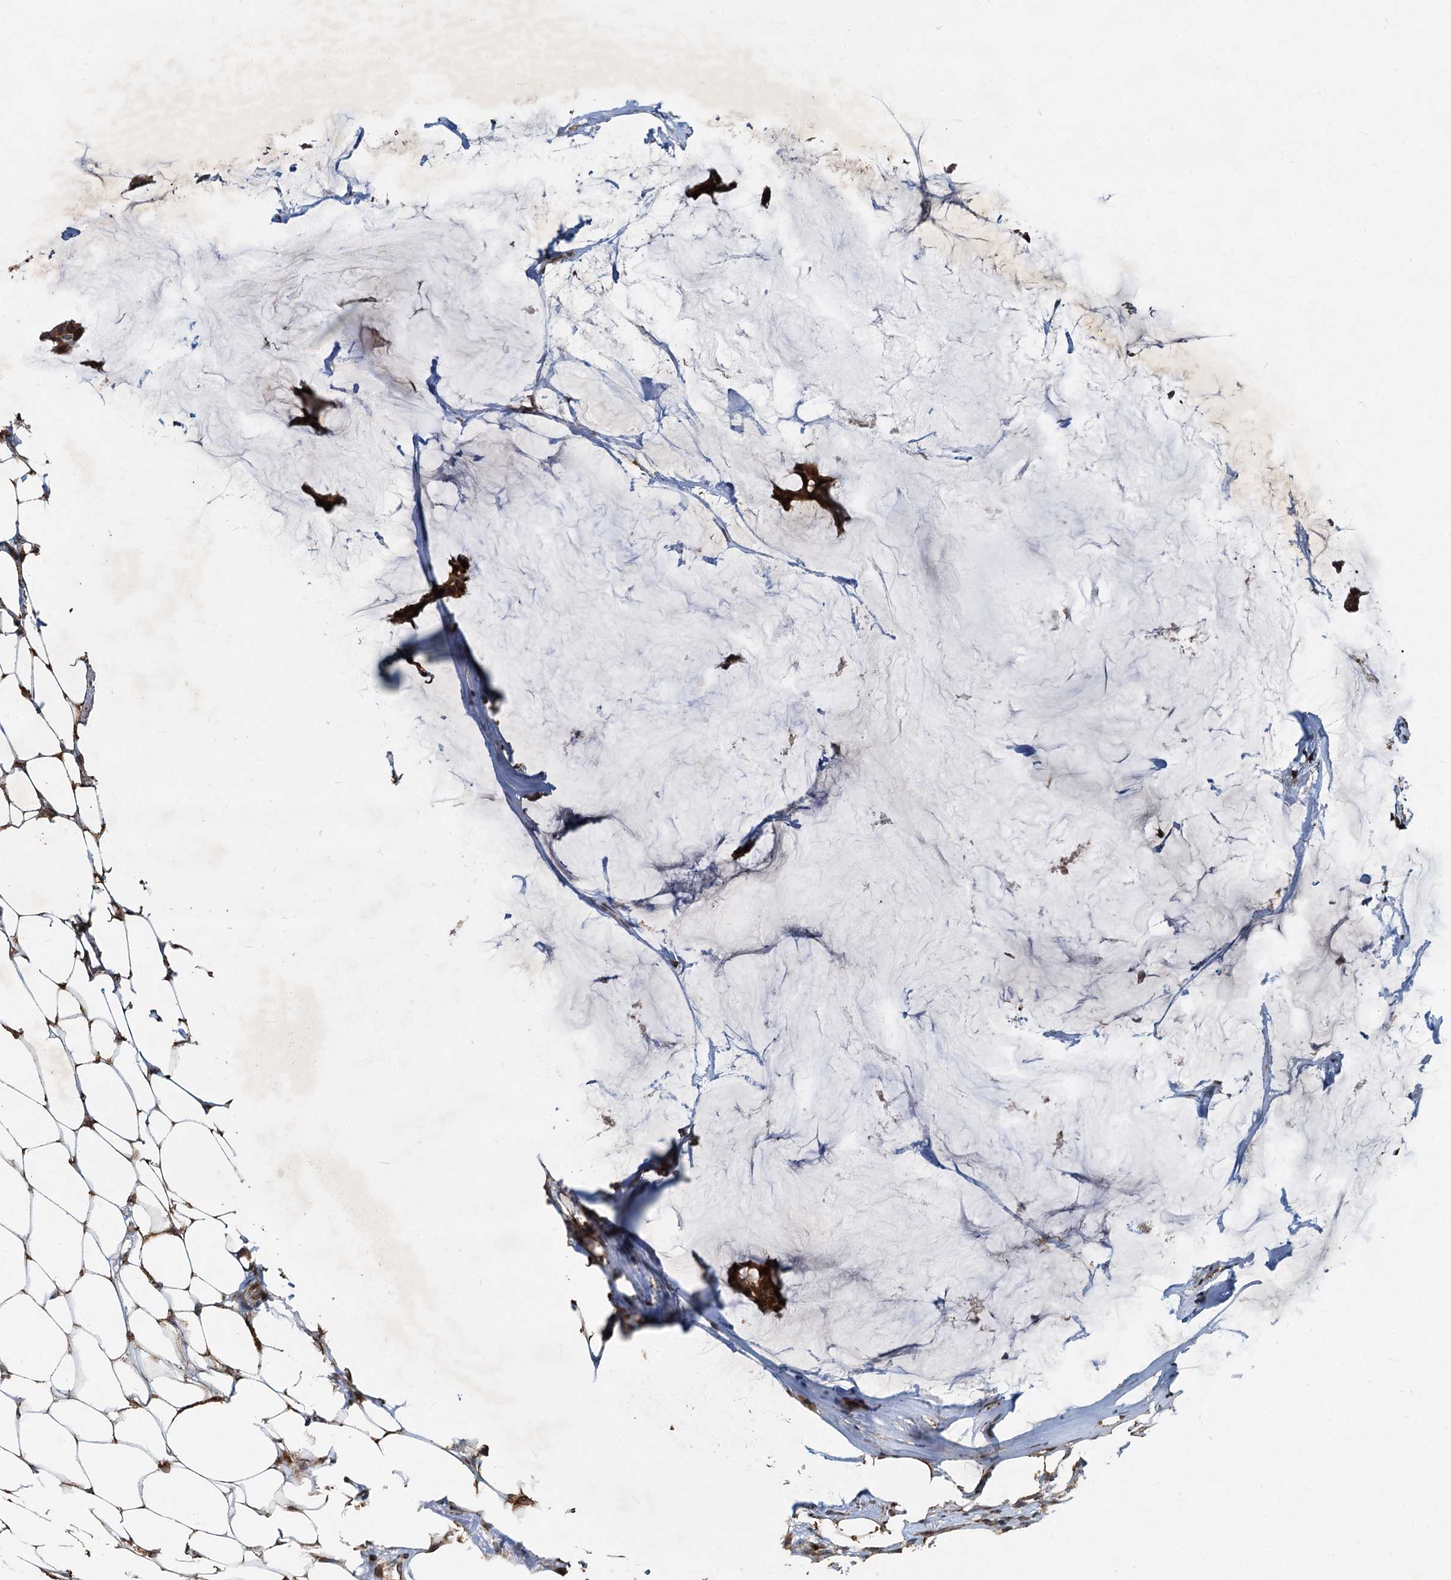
{"staining": {"intensity": "moderate", "quantity": ">75%", "location": "cytoplasmic/membranous"}, "tissue": "breast cancer", "cell_type": "Tumor cells", "image_type": "cancer", "snomed": [{"axis": "morphology", "description": "Duct carcinoma"}, {"axis": "topography", "description": "Breast"}], "caption": "Human invasive ductal carcinoma (breast) stained for a protein (brown) reveals moderate cytoplasmic/membranous positive expression in about >75% of tumor cells.", "gene": "CEP68", "patient": {"sex": "female", "age": 93}}